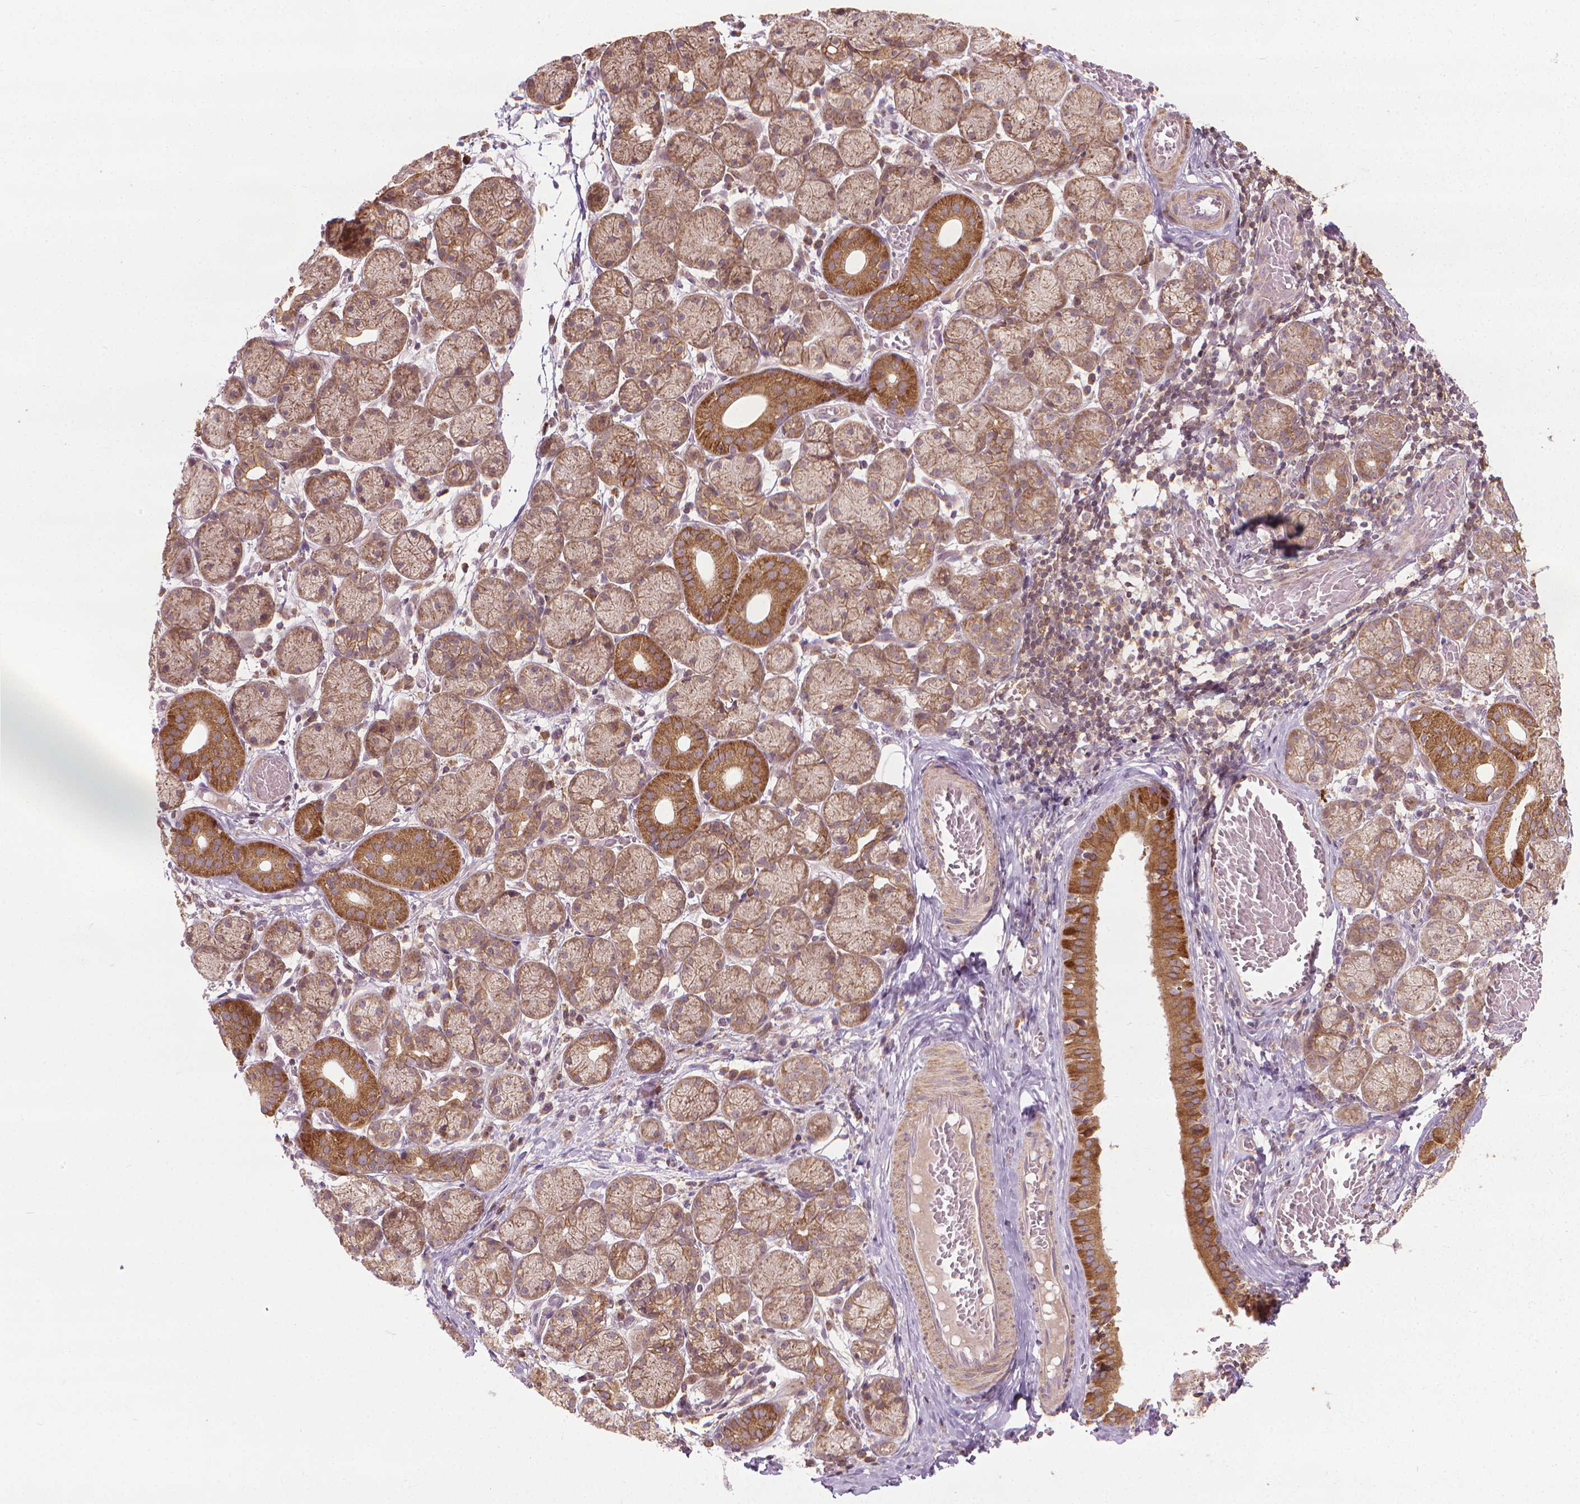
{"staining": {"intensity": "moderate", "quantity": ">75%", "location": "cytoplasmic/membranous"}, "tissue": "salivary gland", "cell_type": "Glandular cells", "image_type": "normal", "snomed": [{"axis": "morphology", "description": "Normal tissue, NOS"}, {"axis": "topography", "description": "Salivary gland"}, {"axis": "topography", "description": "Peripheral nerve tissue"}], "caption": "This micrograph demonstrates immunohistochemistry (IHC) staining of benign salivary gland, with medium moderate cytoplasmic/membranous positivity in approximately >75% of glandular cells.", "gene": "PRAG1", "patient": {"sex": "female", "age": 24}}